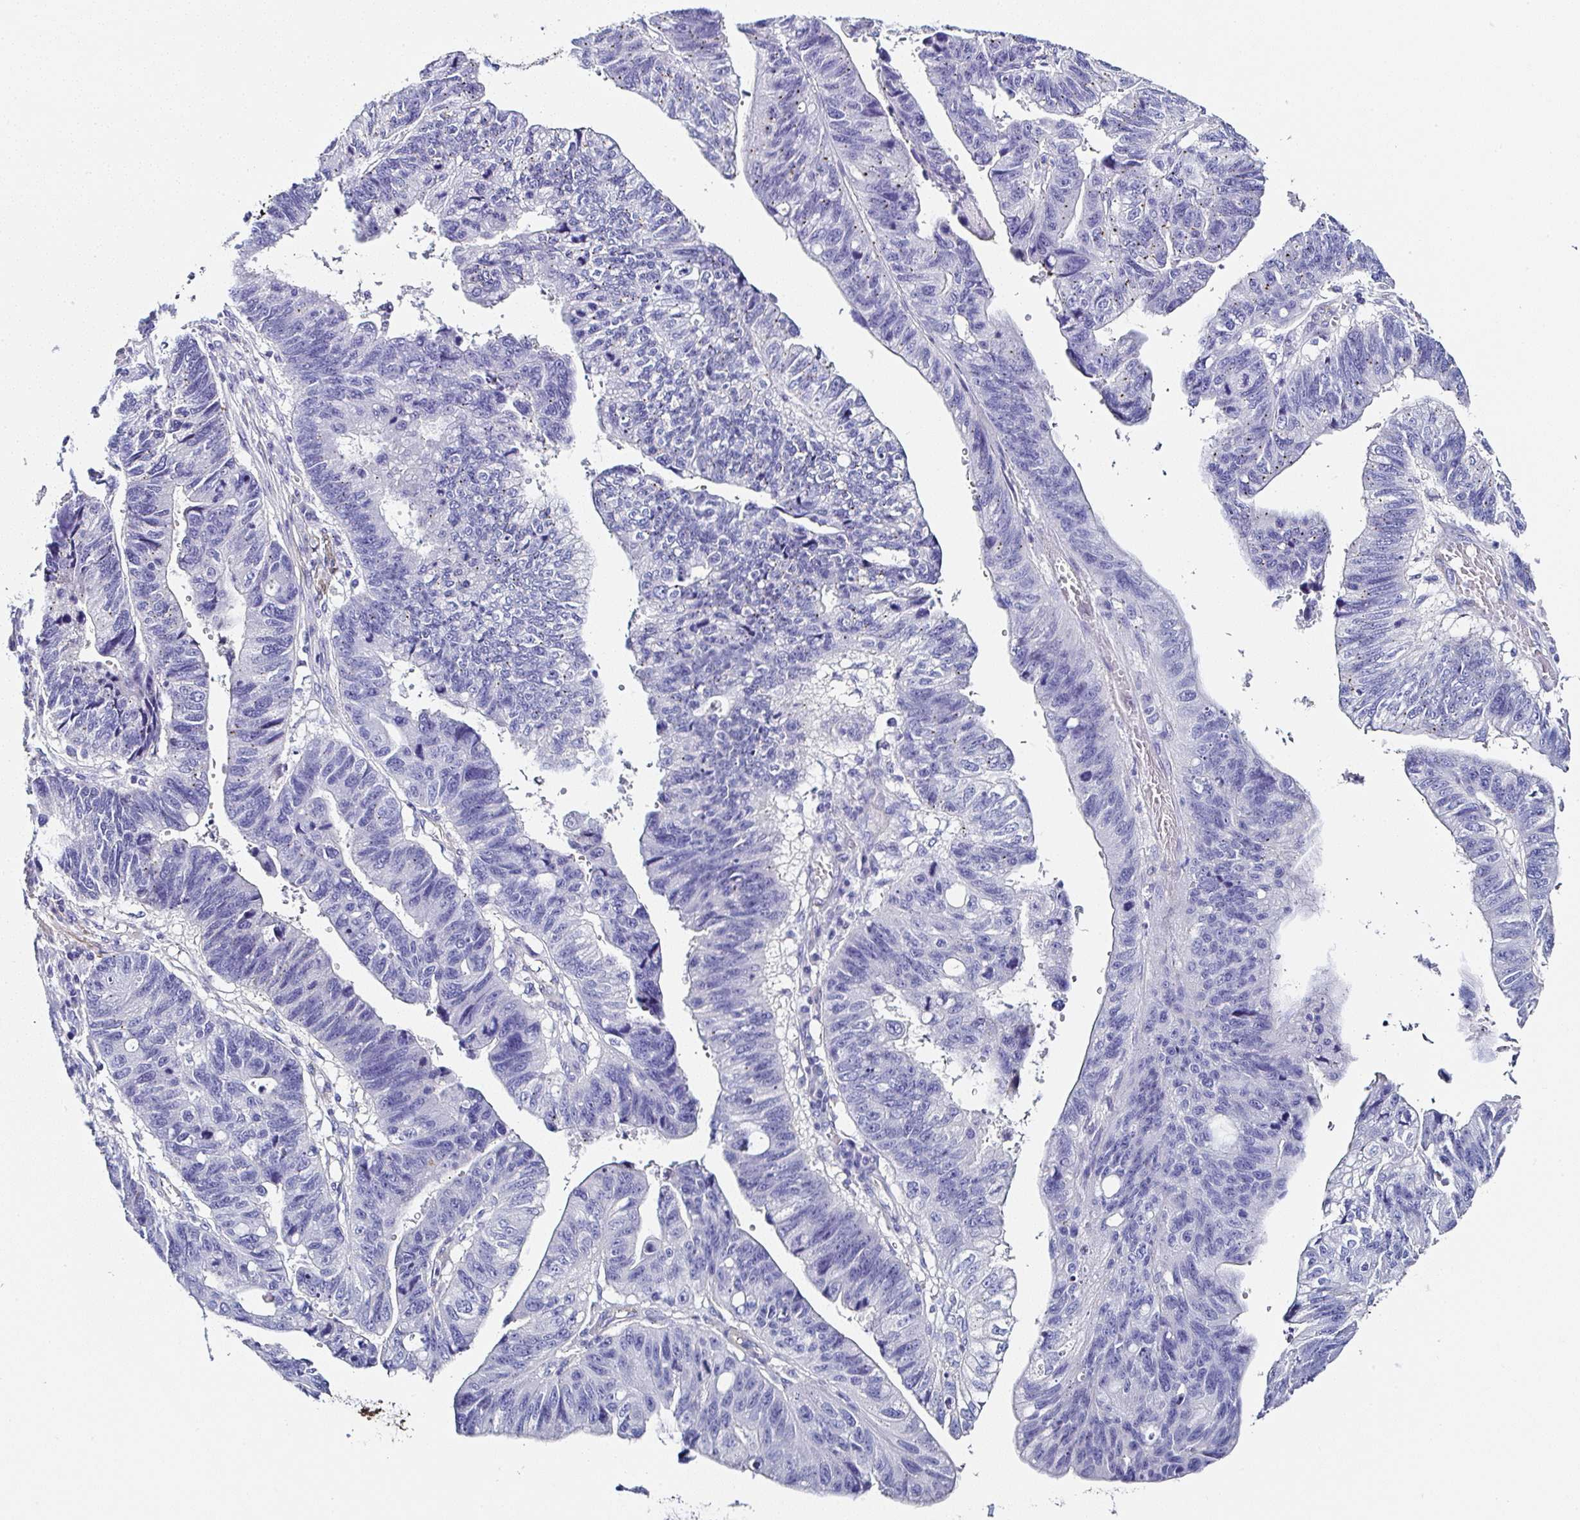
{"staining": {"intensity": "negative", "quantity": "none", "location": "none"}, "tissue": "stomach cancer", "cell_type": "Tumor cells", "image_type": "cancer", "snomed": [{"axis": "morphology", "description": "Adenocarcinoma, NOS"}, {"axis": "topography", "description": "Stomach"}], "caption": "Micrograph shows no significant protein positivity in tumor cells of stomach cancer.", "gene": "PPFIA4", "patient": {"sex": "male", "age": 59}}